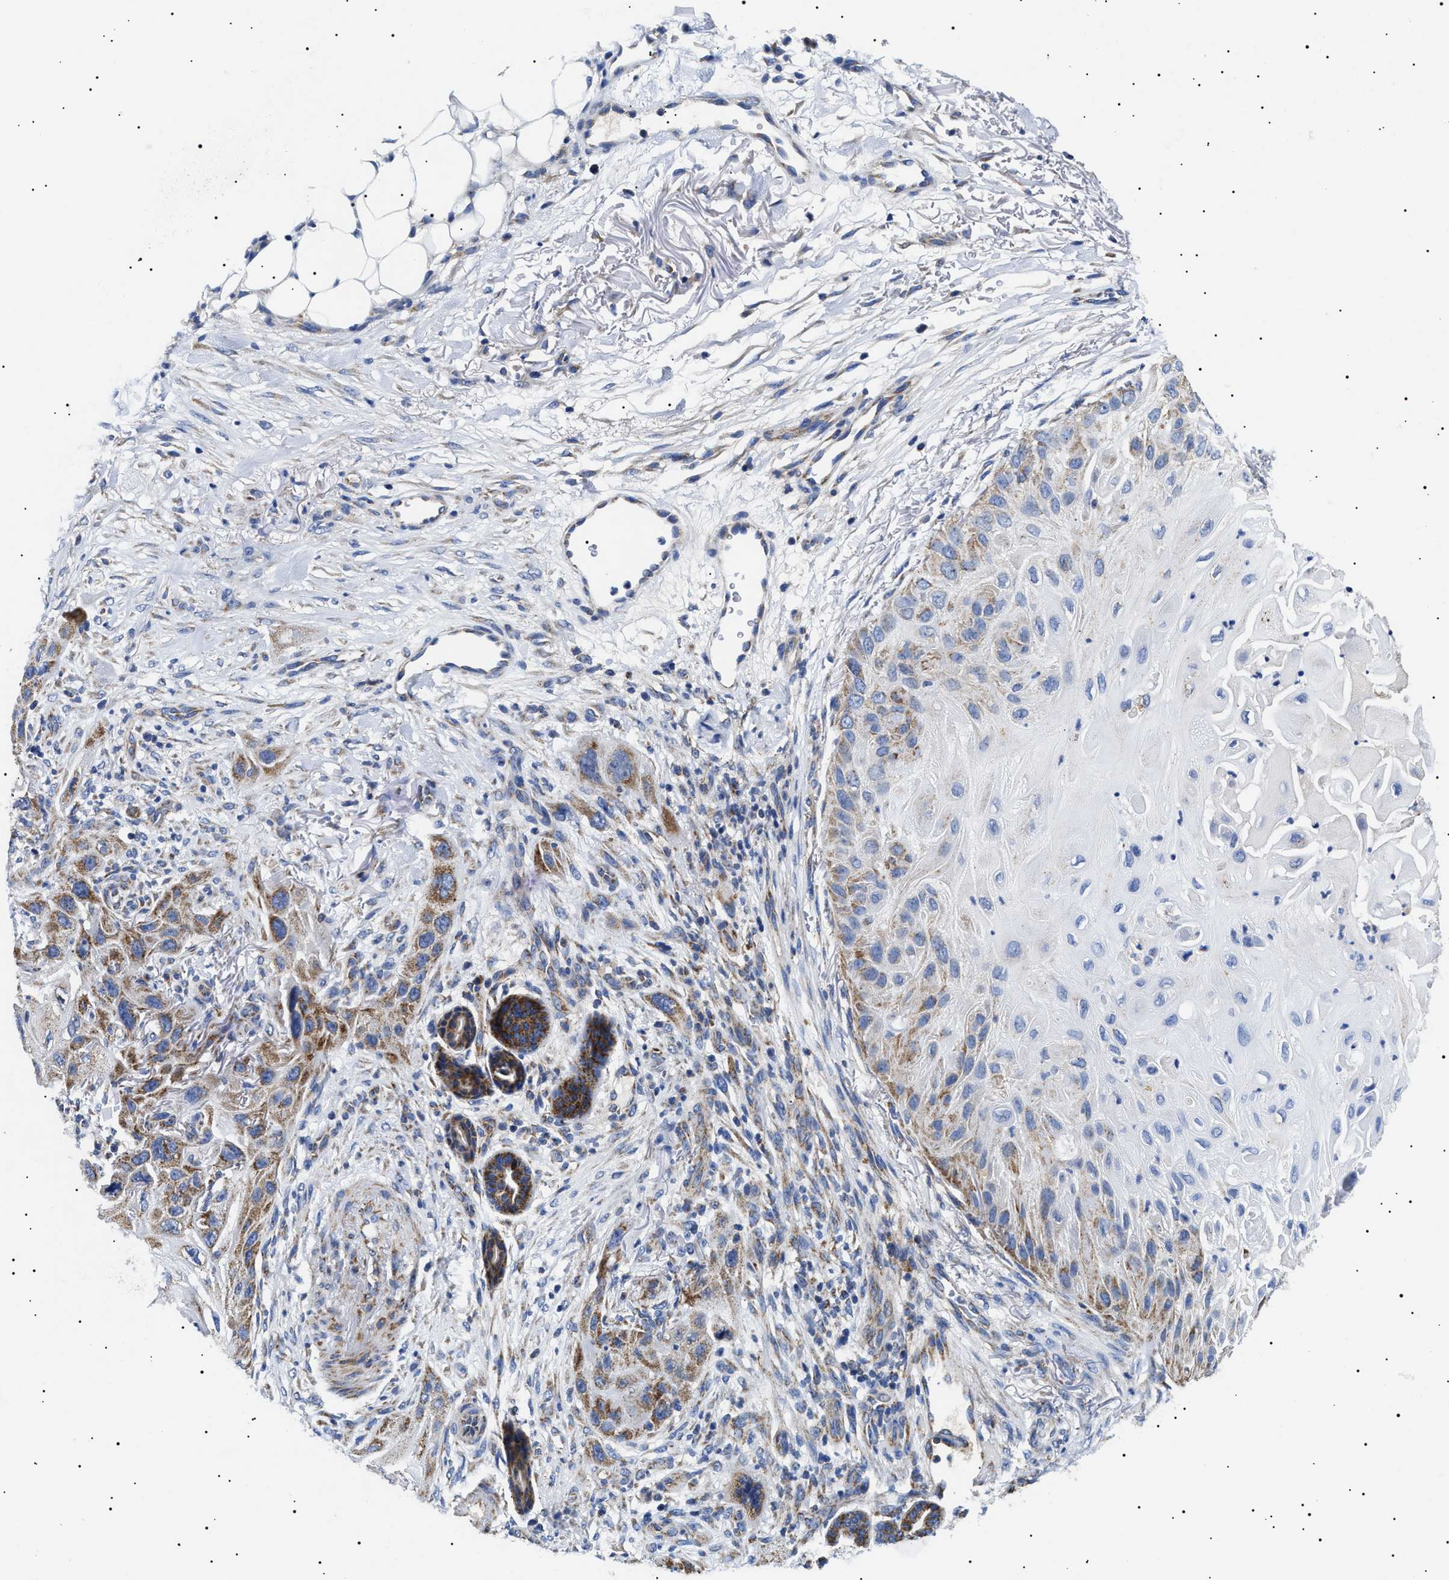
{"staining": {"intensity": "moderate", "quantity": "25%-75%", "location": "cytoplasmic/membranous"}, "tissue": "skin cancer", "cell_type": "Tumor cells", "image_type": "cancer", "snomed": [{"axis": "morphology", "description": "Squamous cell carcinoma, NOS"}, {"axis": "topography", "description": "Skin"}], "caption": "High-magnification brightfield microscopy of squamous cell carcinoma (skin) stained with DAB (brown) and counterstained with hematoxylin (blue). tumor cells exhibit moderate cytoplasmic/membranous expression is appreciated in about25%-75% of cells. (brown staining indicates protein expression, while blue staining denotes nuclei).", "gene": "CHRDL2", "patient": {"sex": "female", "age": 77}}